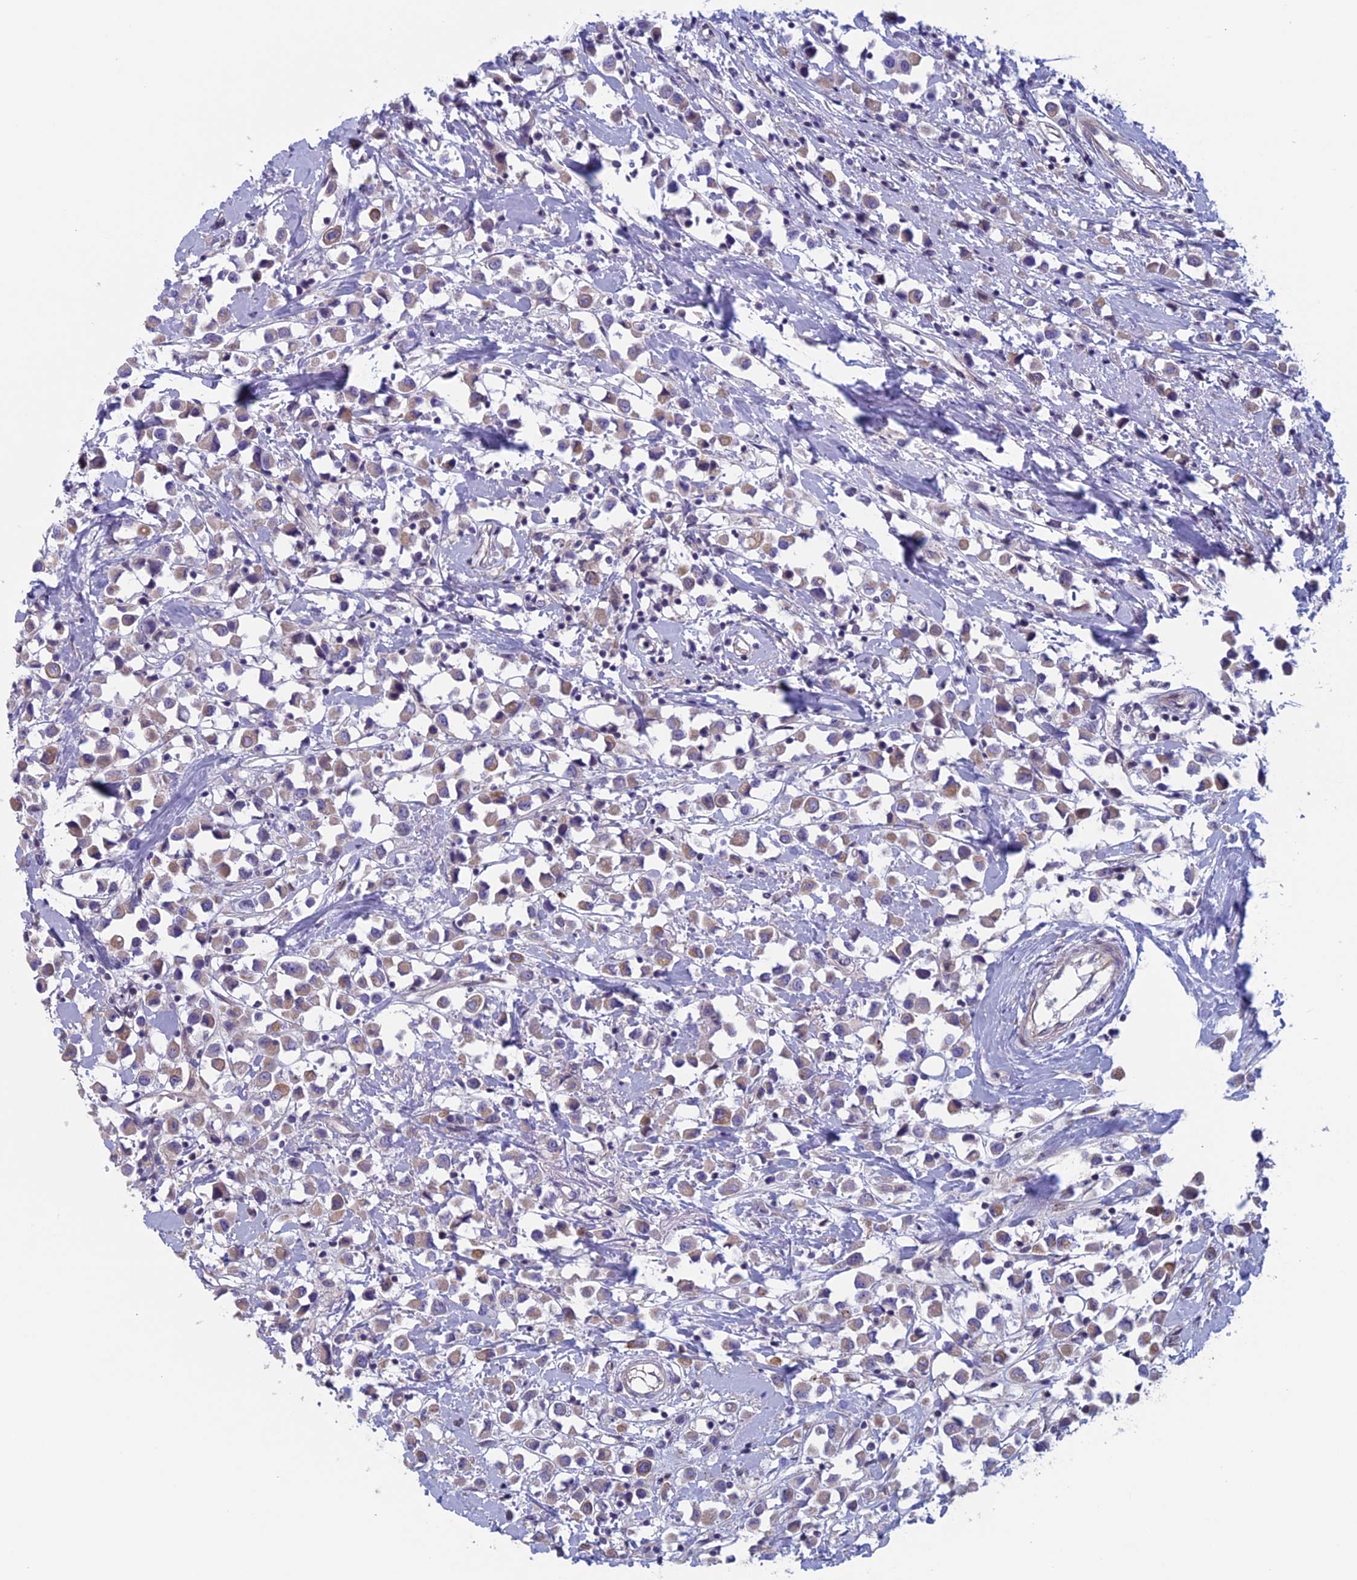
{"staining": {"intensity": "weak", "quantity": "25%-75%", "location": "cytoplasmic/membranous"}, "tissue": "breast cancer", "cell_type": "Tumor cells", "image_type": "cancer", "snomed": [{"axis": "morphology", "description": "Duct carcinoma"}, {"axis": "topography", "description": "Breast"}], "caption": "Protein analysis of breast intraductal carcinoma tissue shows weak cytoplasmic/membranous expression in about 25%-75% of tumor cells.", "gene": "CNOT6L", "patient": {"sex": "female", "age": 61}}